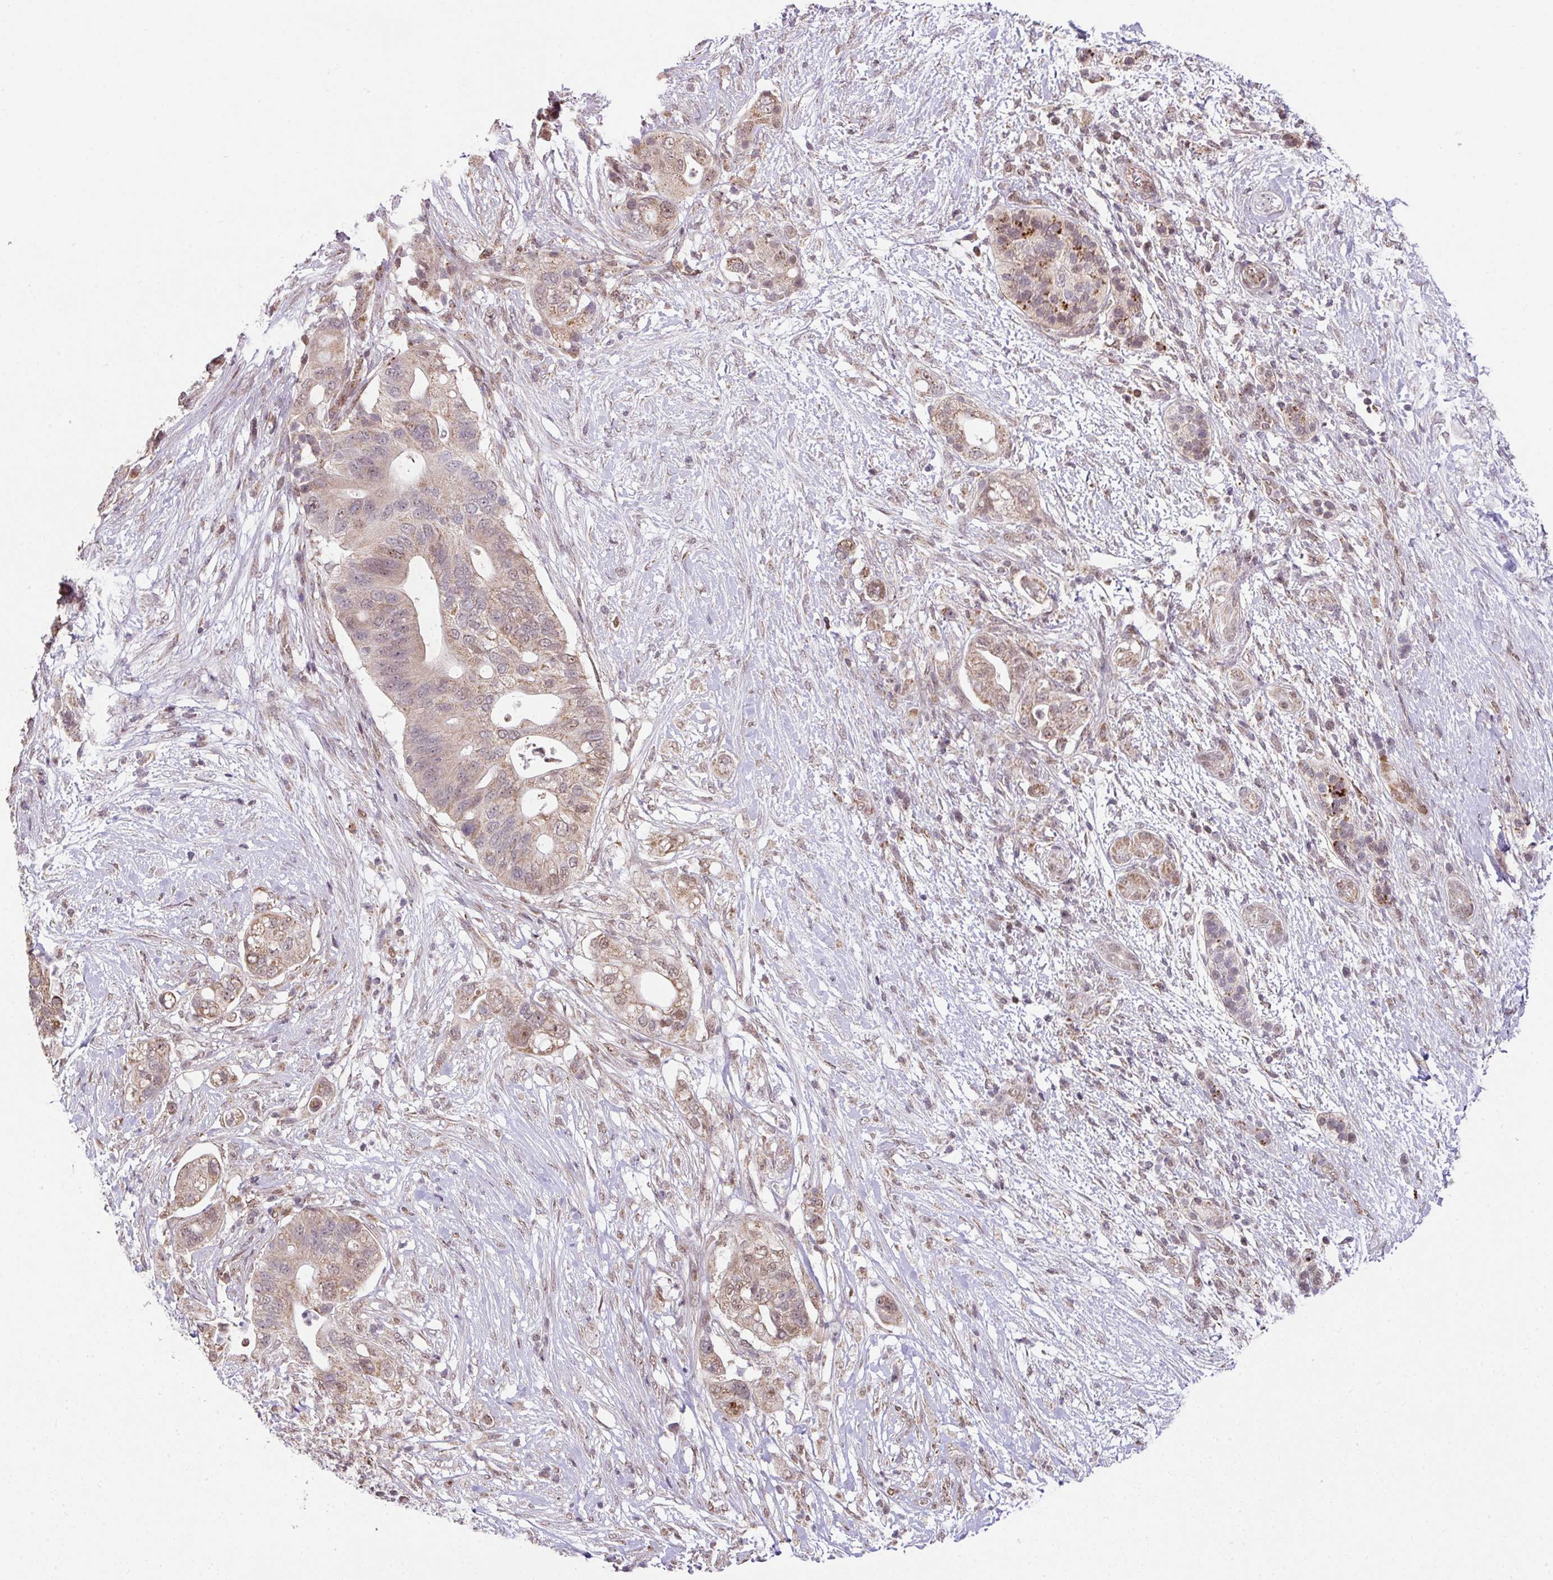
{"staining": {"intensity": "moderate", "quantity": "25%-75%", "location": "nuclear"}, "tissue": "pancreatic cancer", "cell_type": "Tumor cells", "image_type": "cancer", "snomed": [{"axis": "morphology", "description": "Adenocarcinoma, NOS"}, {"axis": "topography", "description": "Pancreas"}], "caption": "This is a photomicrograph of IHC staining of pancreatic cancer, which shows moderate expression in the nuclear of tumor cells.", "gene": "PLK1", "patient": {"sex": "female", "age": 72}}